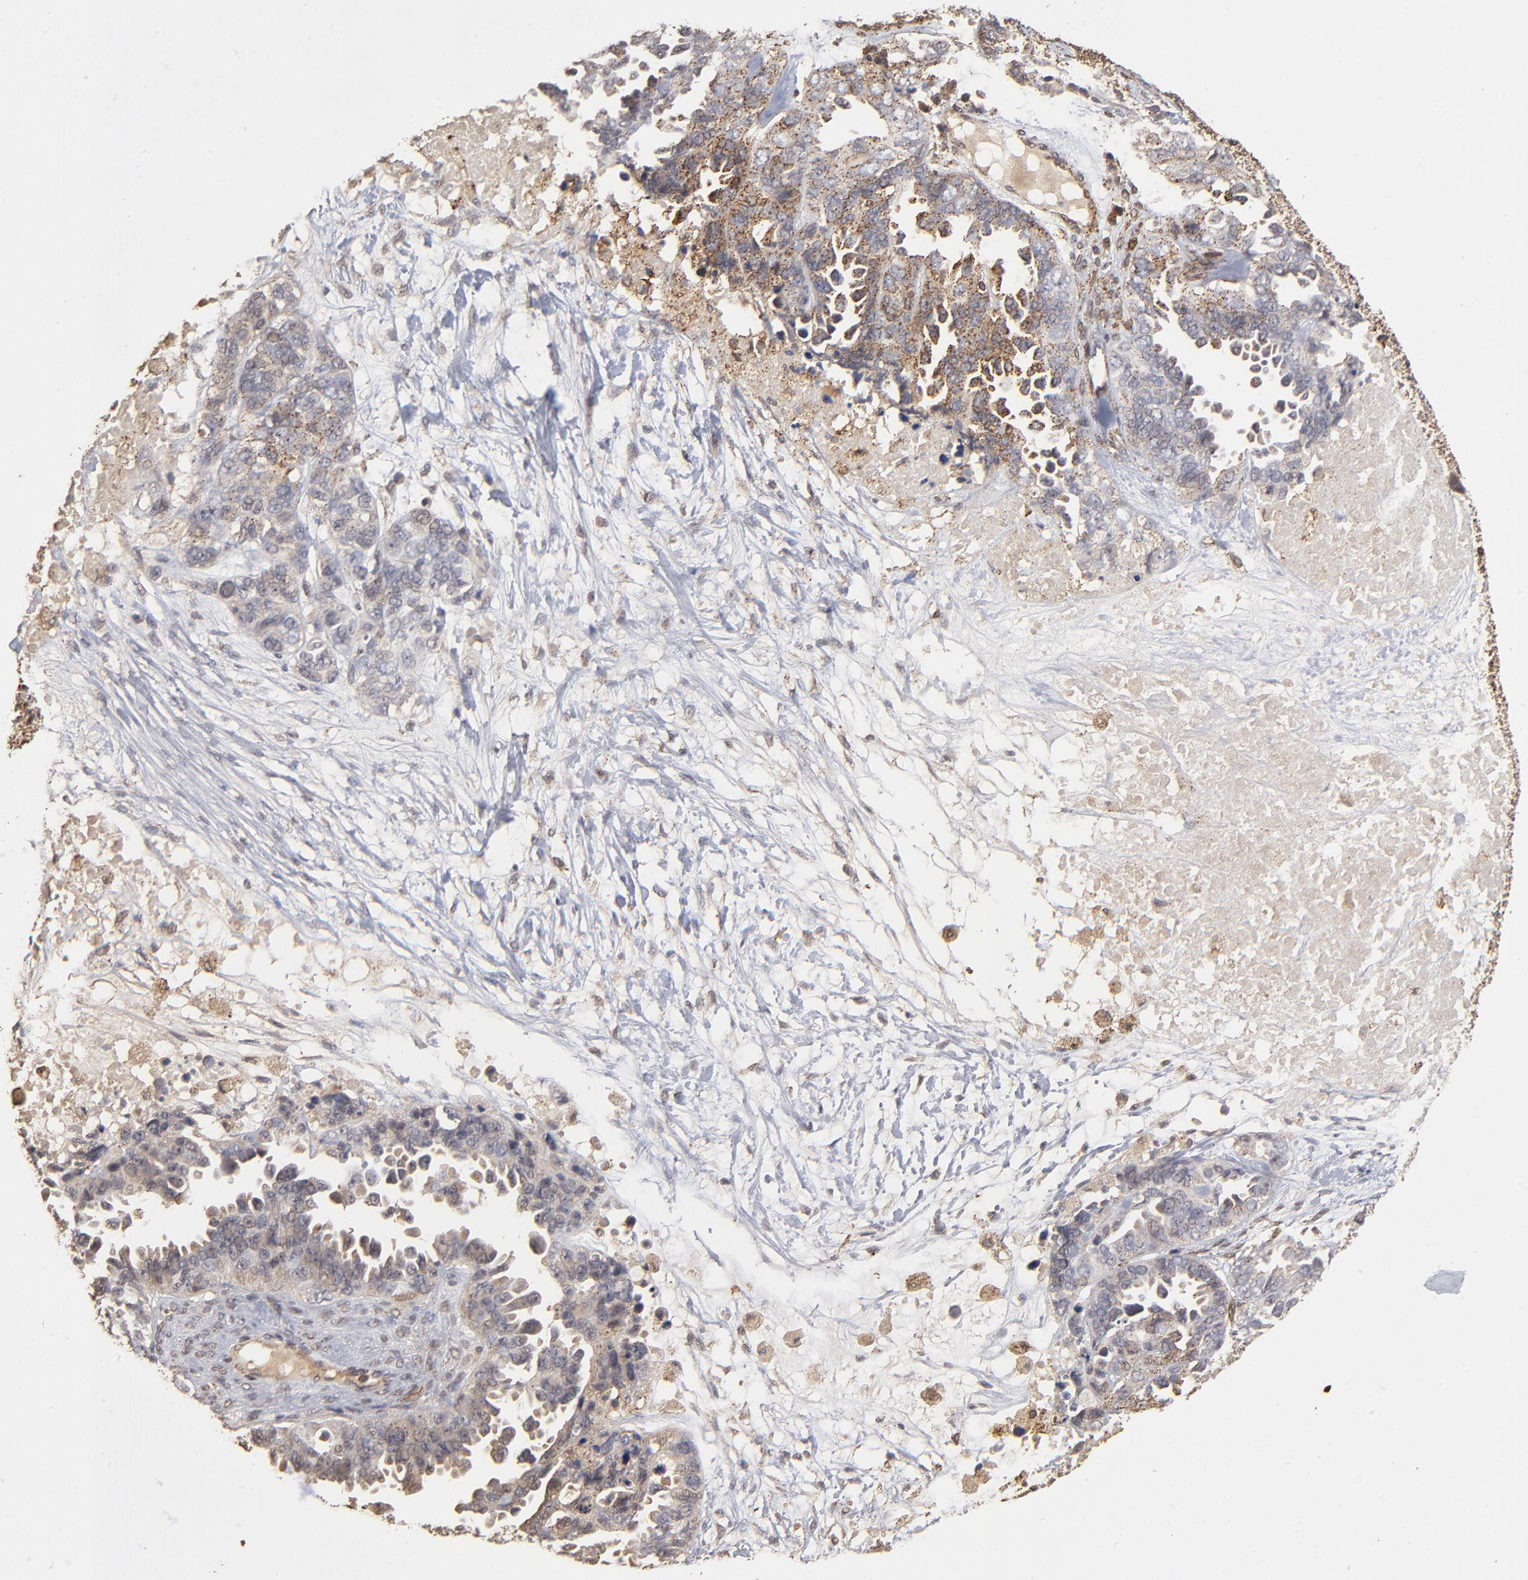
{"staining": {"intensity": "weak", "quantity": "25%-75%", "location": "cytoplasmic/membranous"}, "tissue": "ovarian cancer", "cell_type": "Tumor cells", "image_type": "cancer", "snomed": [{"axis": "morphology", "description": "Cystadenocarcinoma, serous, NOS"}, {"axis": "topography", "description": "Ovary"}], "caption": "Weak cytoplasmic/membranous staining is appreciated in about 25%-75% of tumor cells in ovarian cancer.", "gene": "ASB8", "patient": {"sex": "female", "age": 82}}